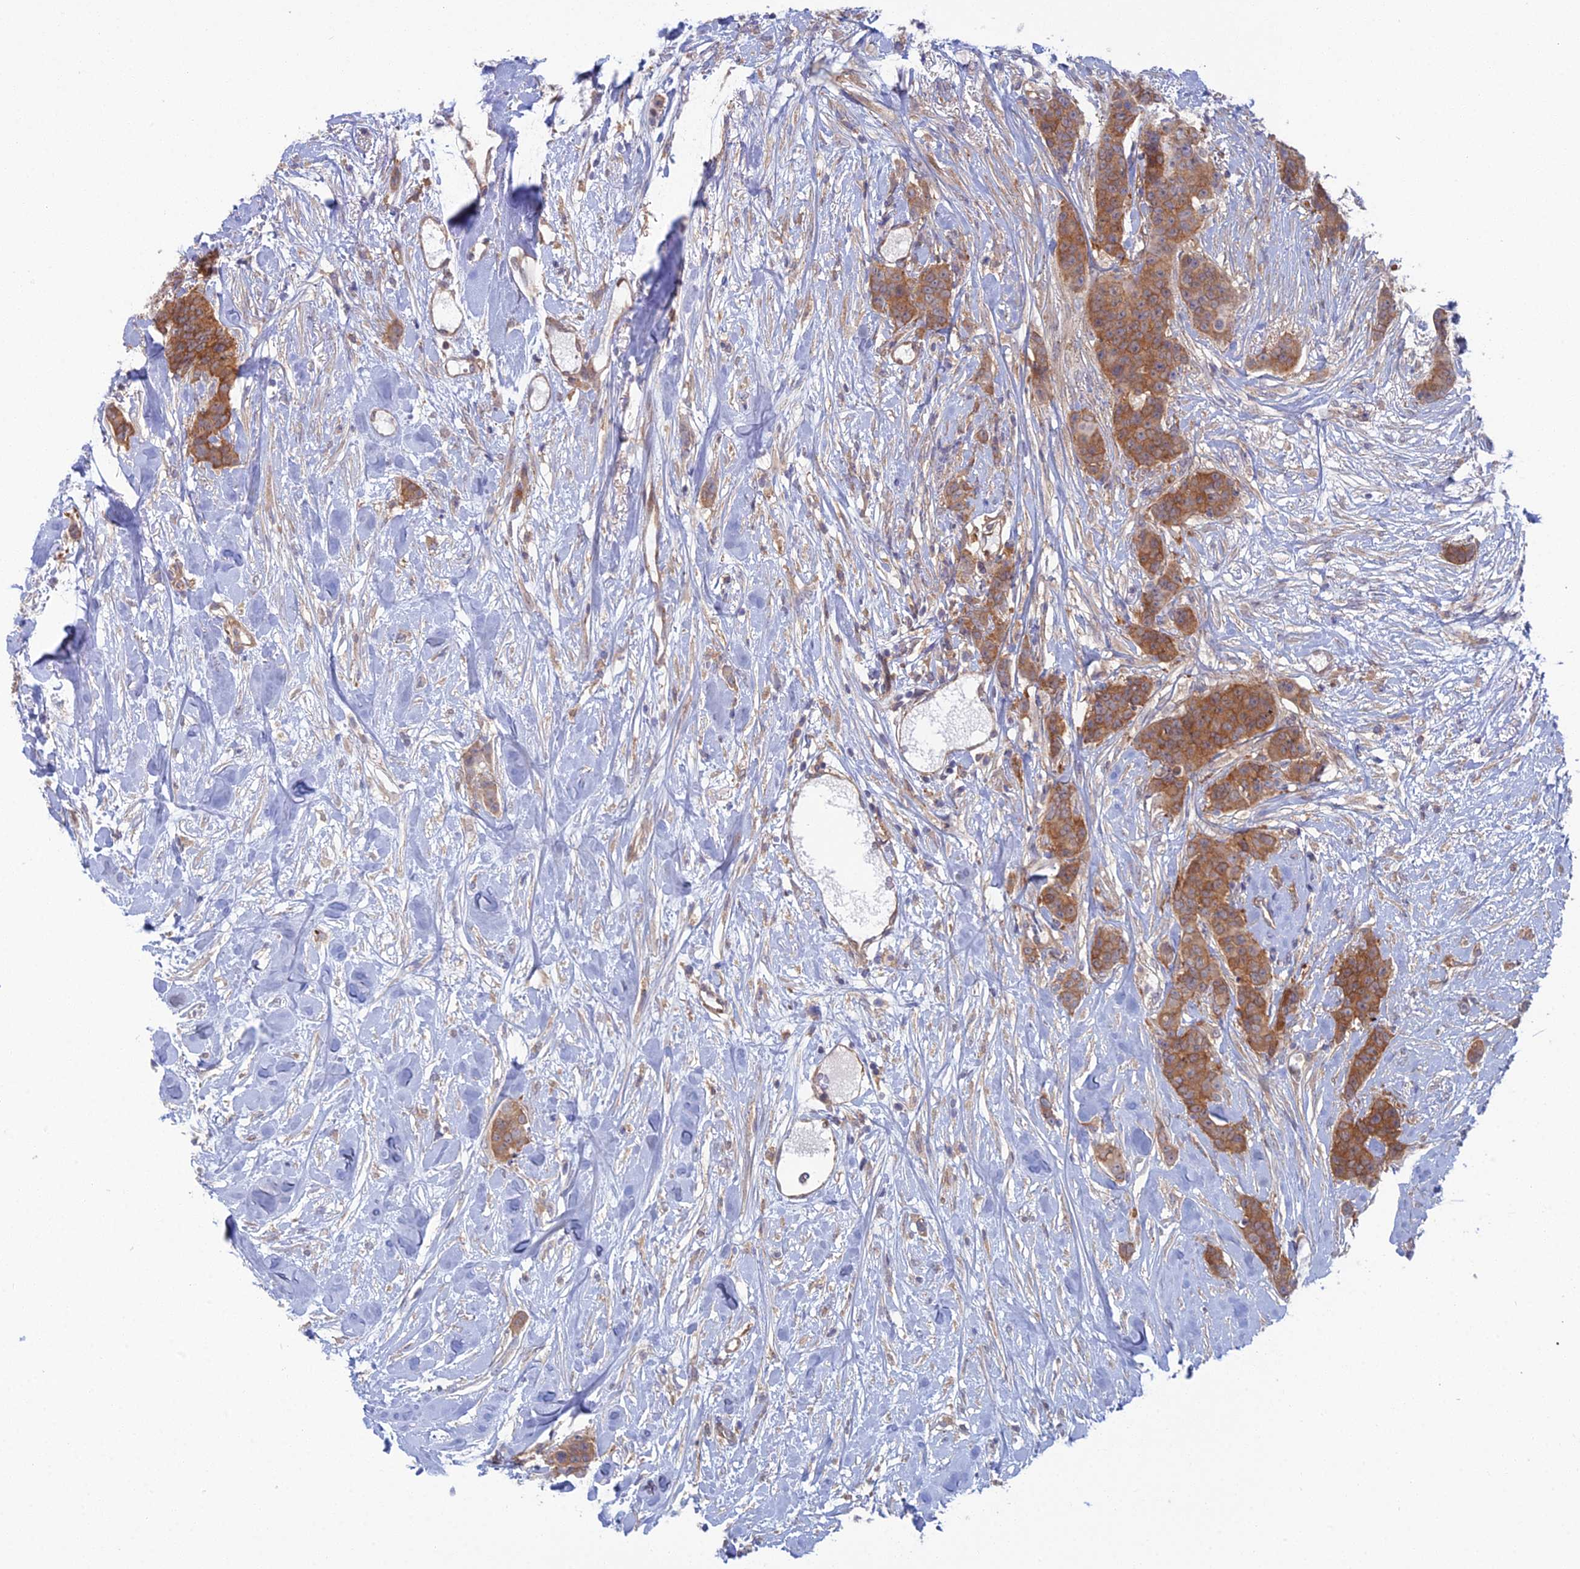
{"staining": {"intensity": "moderate", "quantity": ">75%", "location": "cytoplasmic/membranous"}, "tissue": "breast cancer", "cell_type": "Tumor cells", "image_type": "cancer", "snomed": [{"axis": "morphology", "description": "Duct carcinoma"}, {"axis": "topography", "description": "Breast"}], "caption": "Immunohistochemical staining of human breast cancer exhibits moderate cytoplasmic/membranous protein expression in approximately >75% of tumor cells. The staining is performed using DAB (3,3'-diaminobenzidine) brown chromogen to label protein expression. The nuclei are counter-stained blue using hematoxylin.", "gene": "ABHD1", "patient": {"sex": "female", "age": 40}}